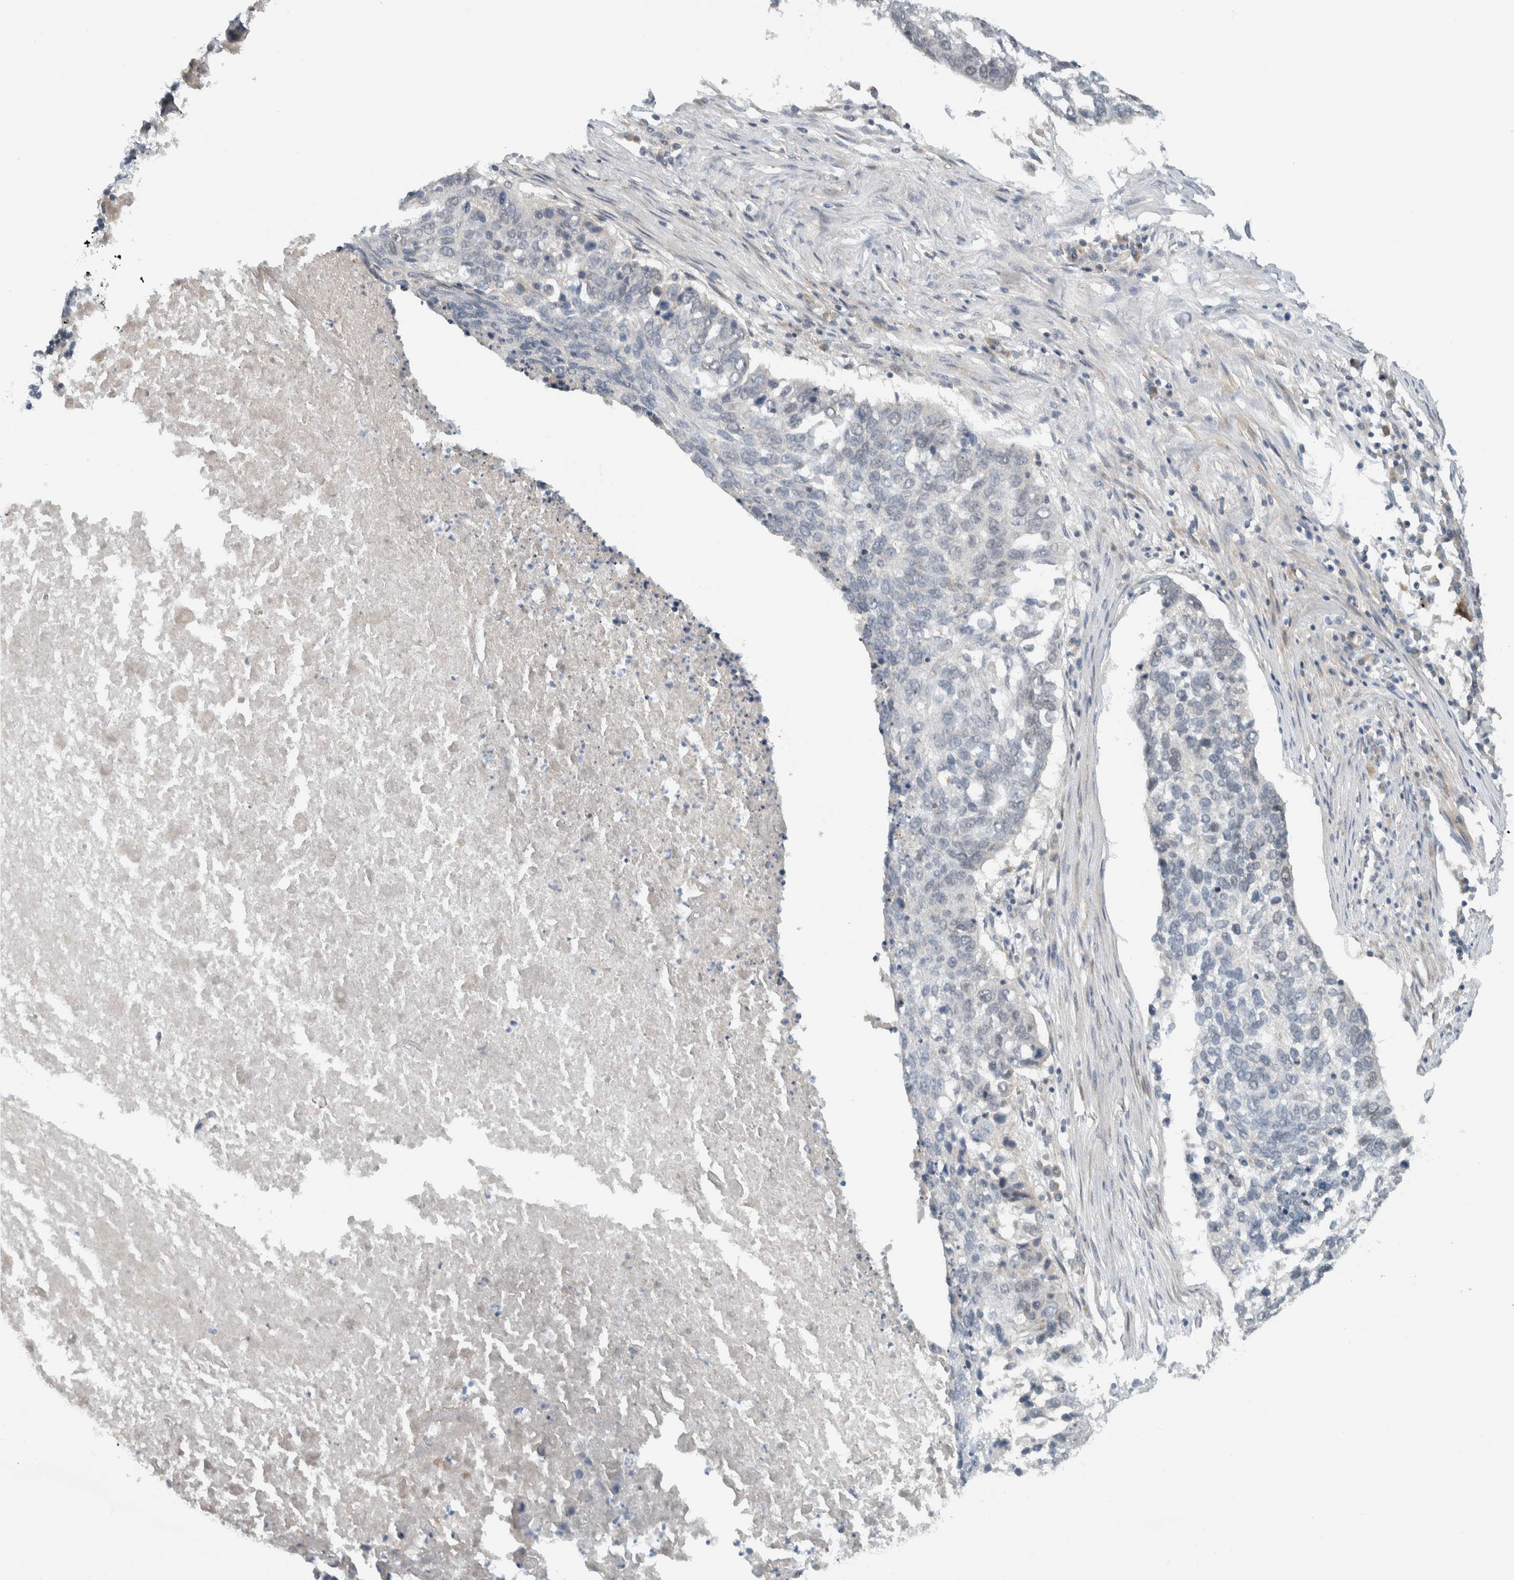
{"staining": {"intensity": "negative", "quantity": "none", "location": "none"}, "tissue": "lung cancer", "cell_type": "Tumor cells", "image_type": "cancer", "snomed": [{"axis": "morphology", "description": "Squamous cell carcinoma, NOS"}, {"axis": "topography", "description": "Lung"}], "caption": "The IHC histopathology image has no significant staining in tumor cells of lung cancer (squamous cell carcinoma) tissue. (DAB (3,3'-diaminobenzidine) IHC, high magnification).", "gene": "MPRIP", "patient": {"sex": "female", "age": 63}}